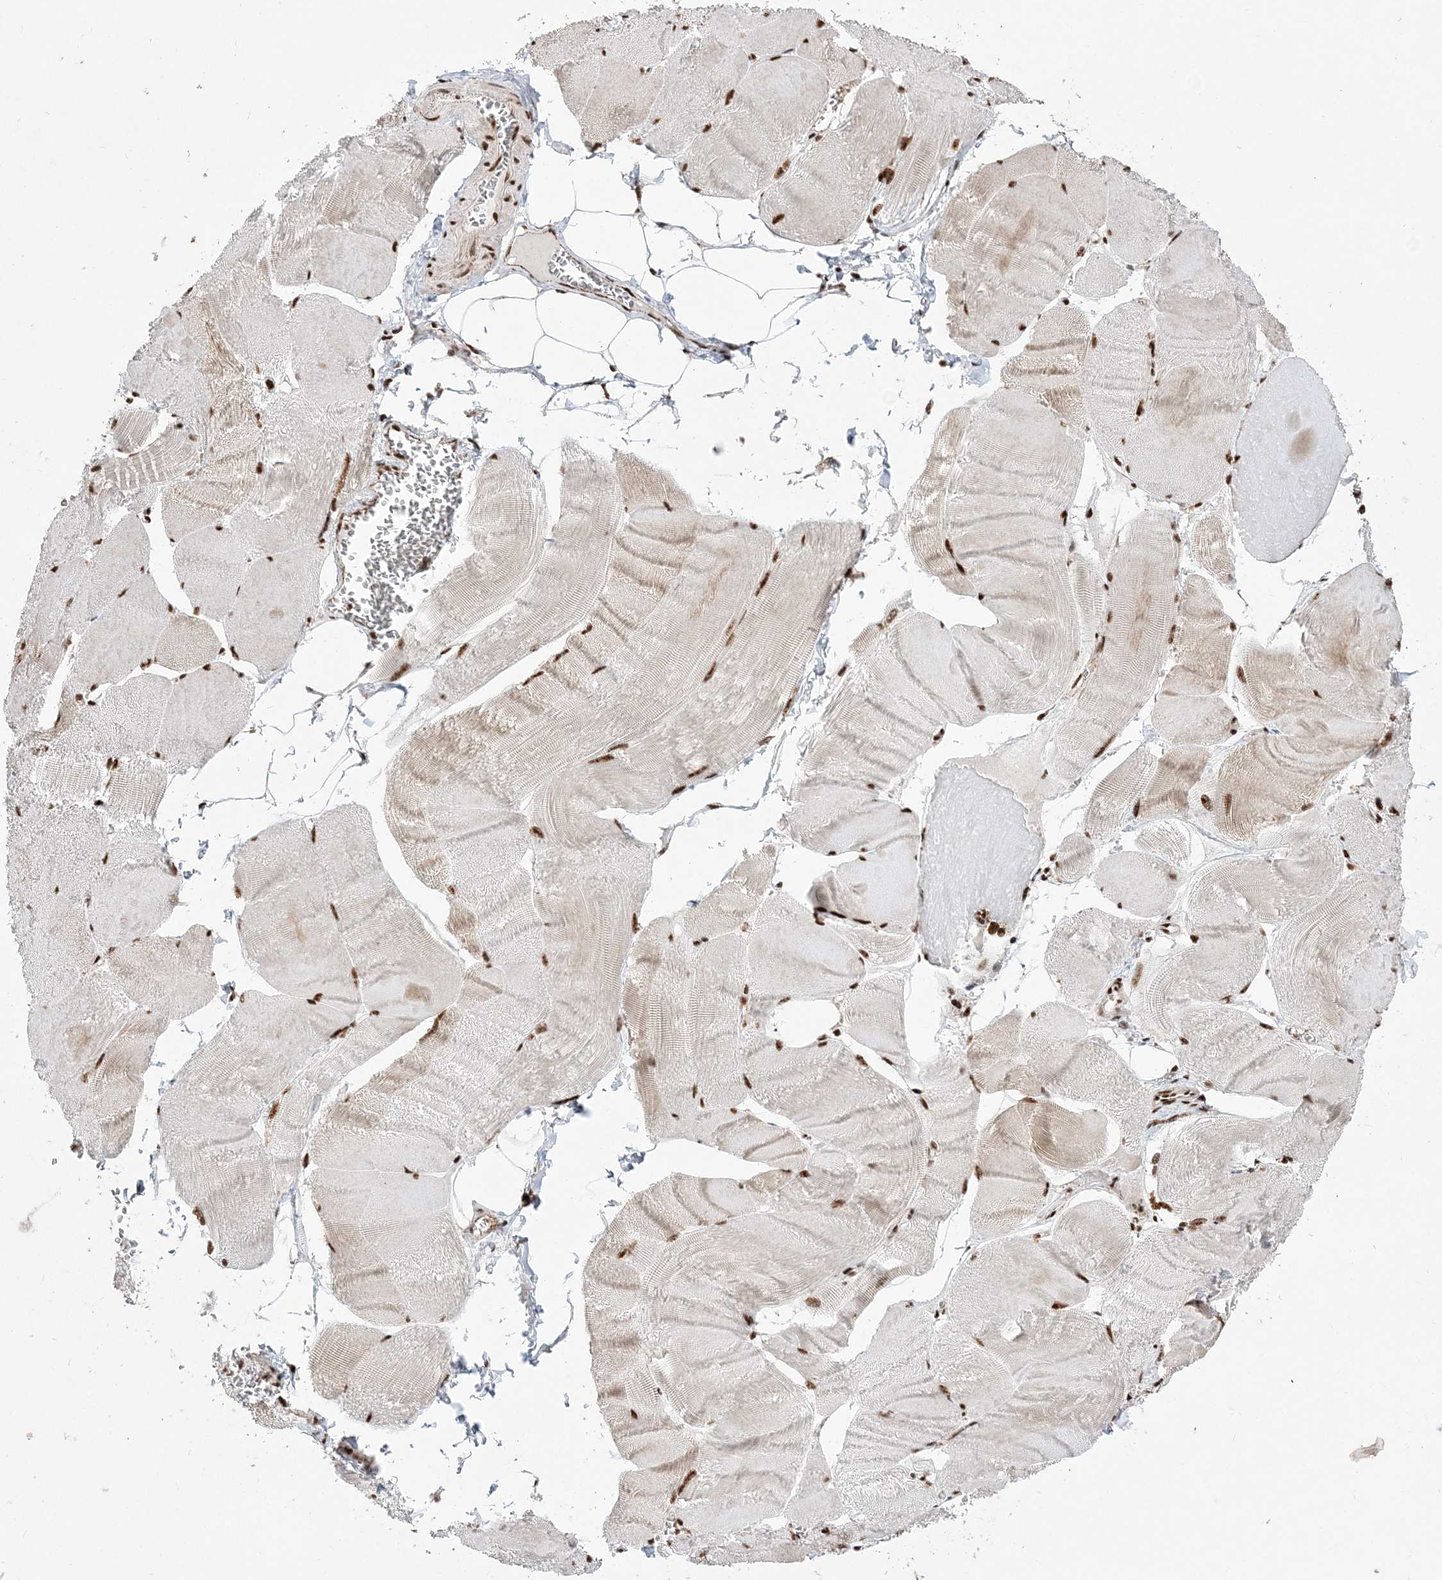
{"staining": {"intensity": "strong", "quantity": ">75%", "location": "nuclear"}, "tissue": "skeletal muscle", "cell_type": "Myocytes", "image_type": "normal", "snomed": [{"axis": "morphology", "description": "Normal tissue, NOS"}, {"axis": "morphology", "description": "Basal cell carcinoma"}, {"axis": "topography", "description": "Skeletal muscle"}], "caption": "Protein staining of benign skeletal muscle reveals strong nuclear expression in approximately >75% of myocytes. Nuclei are stained in blue.", "gene": "RBM17", "patient": {"sex": "female", "age": 64}}